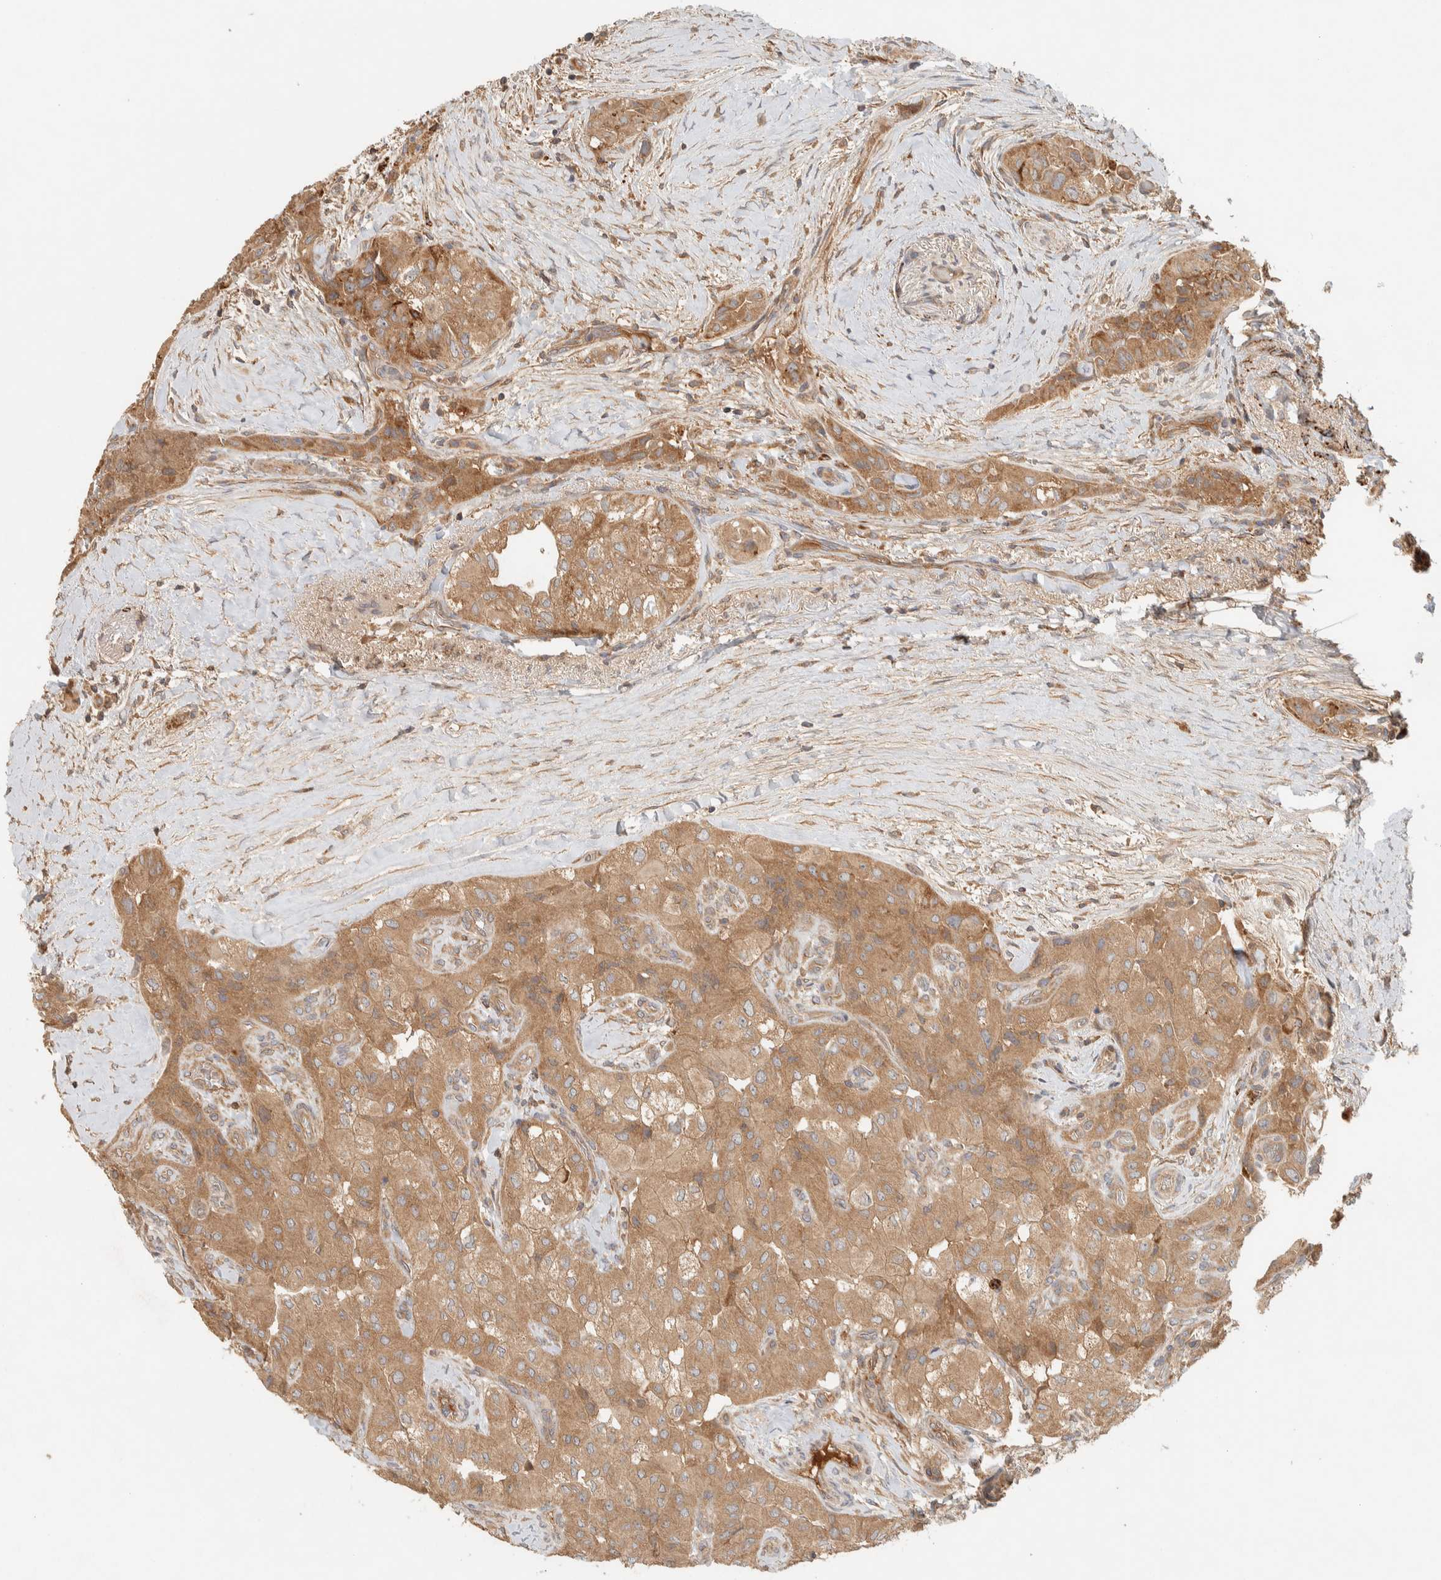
{"staining": {"intensity": "moderate", "quantity": ">75%", "location": "cytoplasmic/membranous"}, "tissue": "thyroid cancer", "cell_type": "Tumor cells", "image_type": "cancer", "snomed": [{"axis": "morphology", "description": "Papillary adenocarcinoma, NOS"}, {"axis": "topography", "description": "Thyroid gland"}], "caption": "Brown immunohistochemical staining in thyroid cancer (papillary adenocarcinoma) exhibits moderate cytoplasmic/membranous positivity in about >75% of tumor cells.", "gene": "FAM167A", "patient": {"sex": "female", "age": 59}}